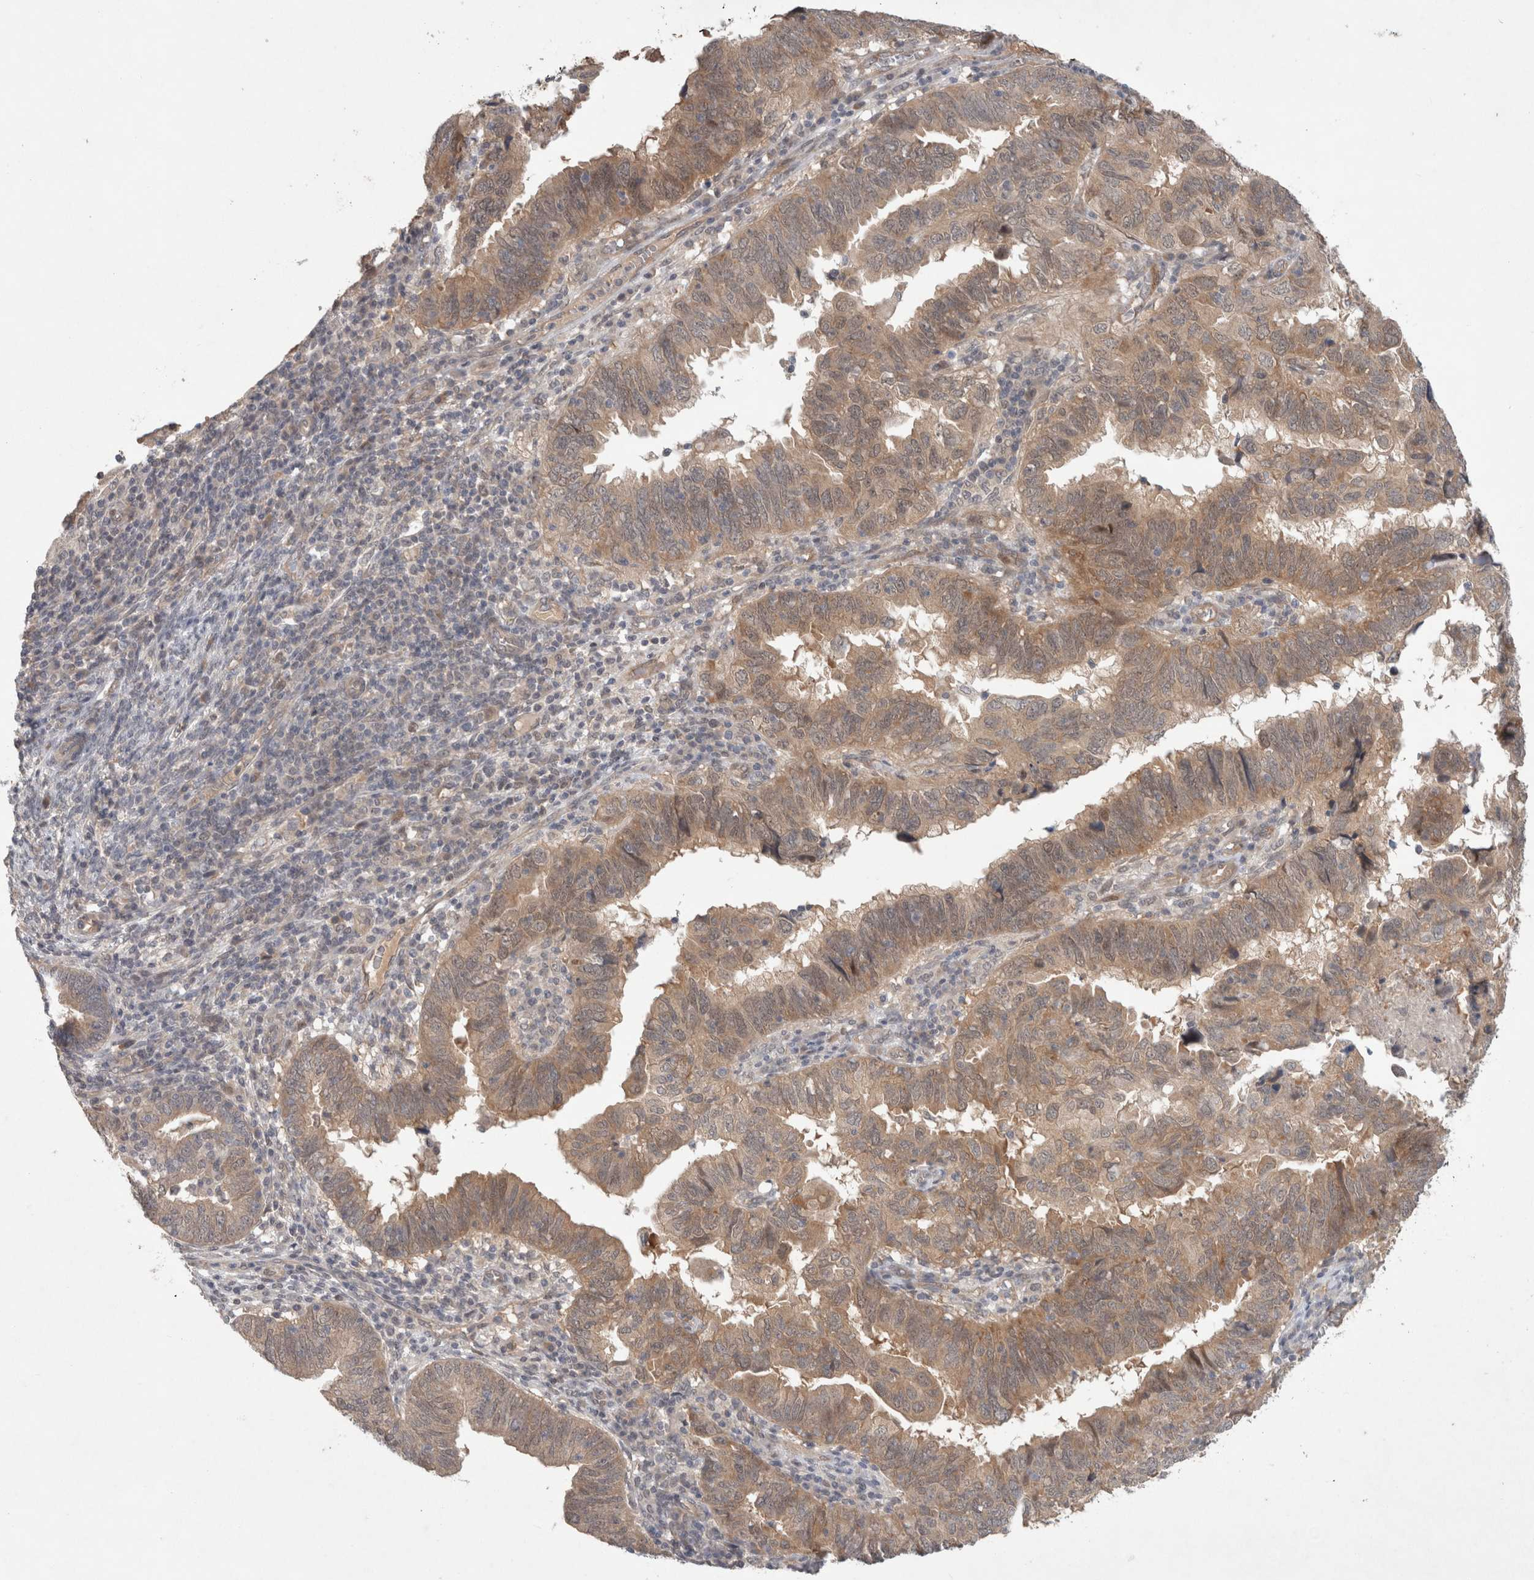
{"staining": {"intensity": "moderate", "quantity": ">75%", "location": "cytoplasmic/membranous"}, "tissue": "endometrial cancer", "cell_type": "Tumor cells", "image_type": "cancer", "snomed": [{"axis": "morphology", "description": "Adenocarcinoma, NOS"}, {"axis": "topography", "description": "Uterus"}], "caption": "Tumor cells show moderate cytoplasmic/membranous expression in about >75% of cells in endometrial cancer (adenocarcinoma).", "gene": "RASAL2", "patient": {"sex": "female", "age": 77}}